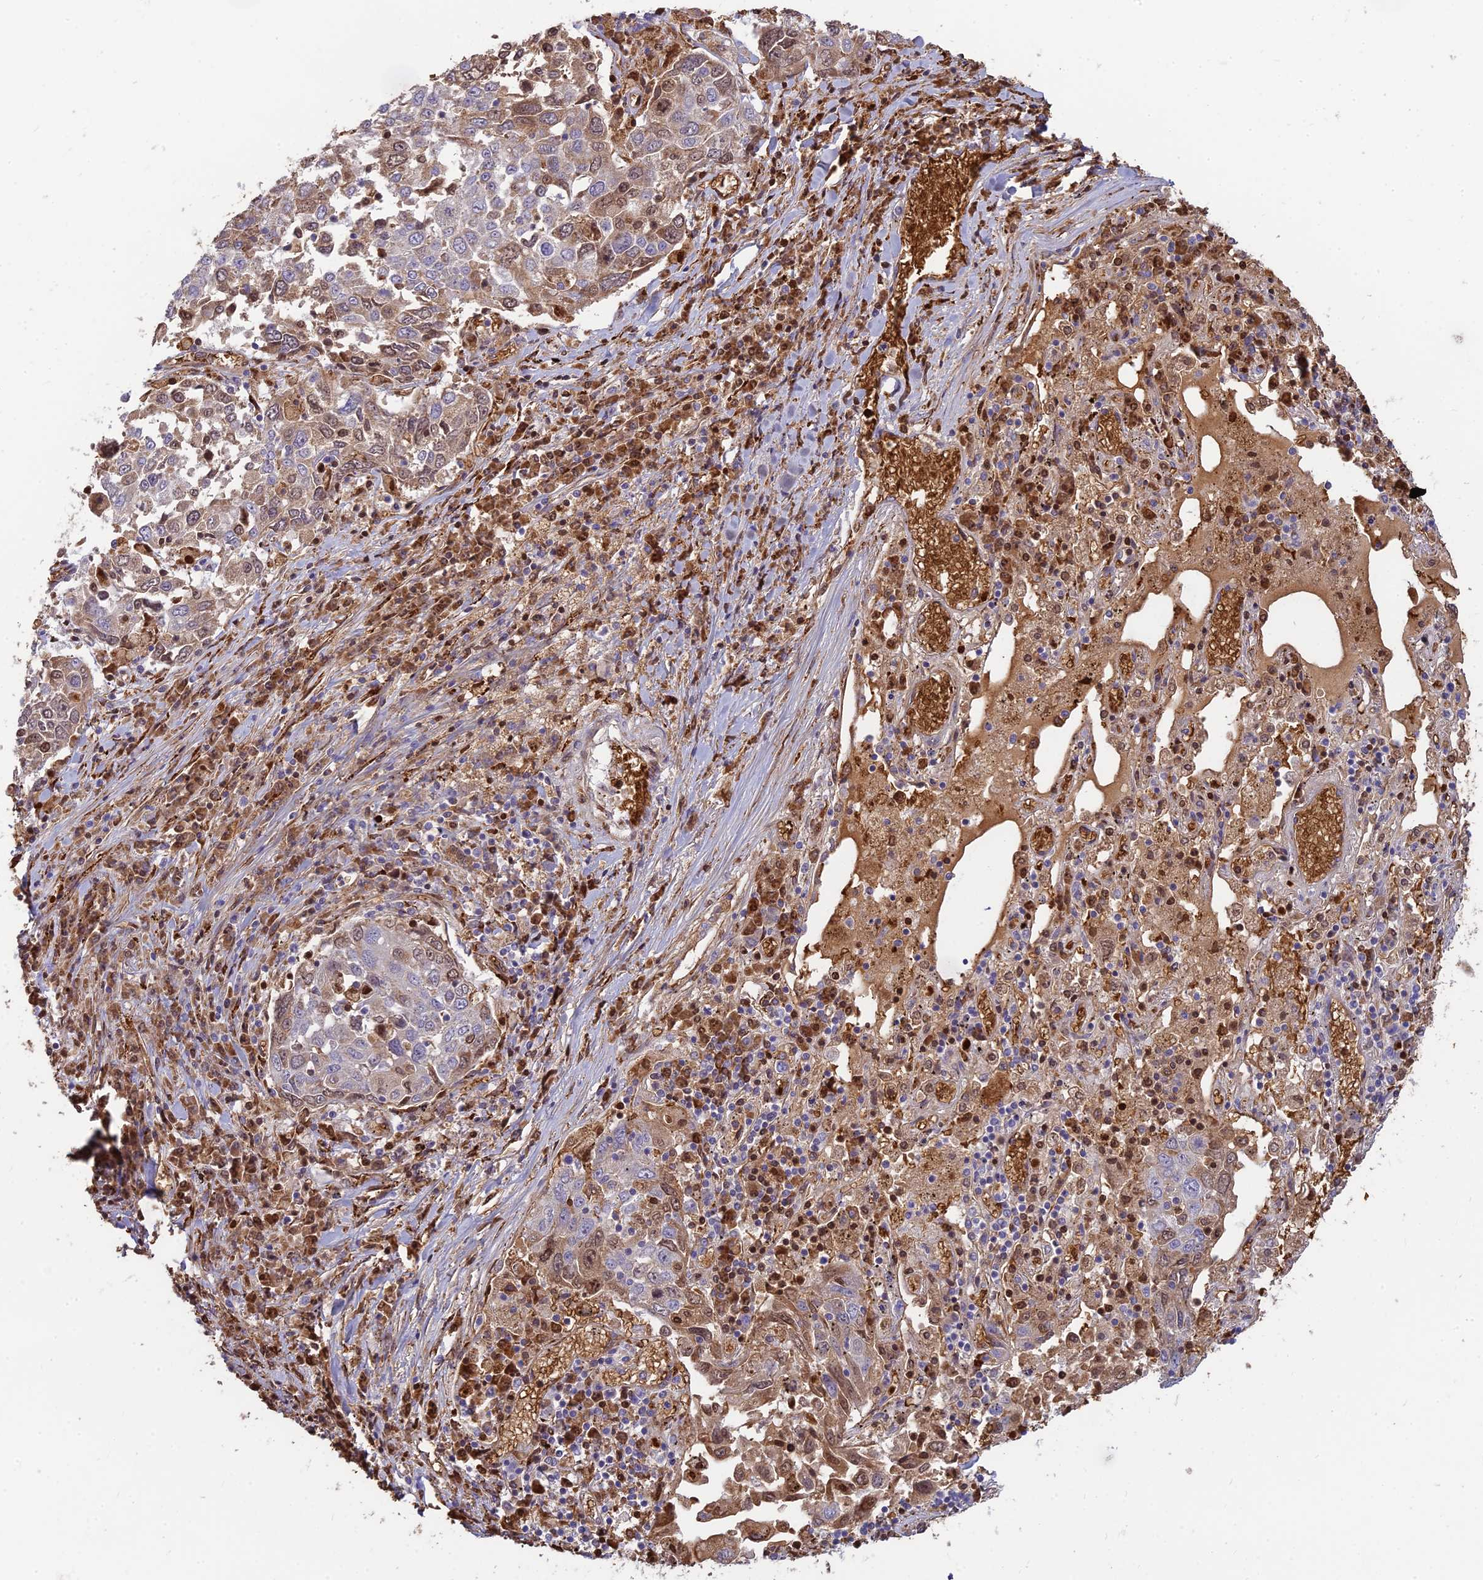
{"staining": {"intensity": "weak", "quantity": ">75%", "location": "cytoplasmic/membranous,nuclear"}, "tissue": "lung cancer", "cell_type": "Tumor cells", "image_type": "cancer", "snomed": [{"axis": "morphology", "description": "Squamous cell carcinoma, NOS"}, {"axis": "topography", "description": "Lung"}], "caption": "Protein staining by immunohistochemistry demonstrates weak cytoplasmic/membranous and nuclear staining in about >75% of tumor cells in lung squamous cell carcinoma.", "gene": "UFSP2", "patient": {"sex": "male", "age": 65}}